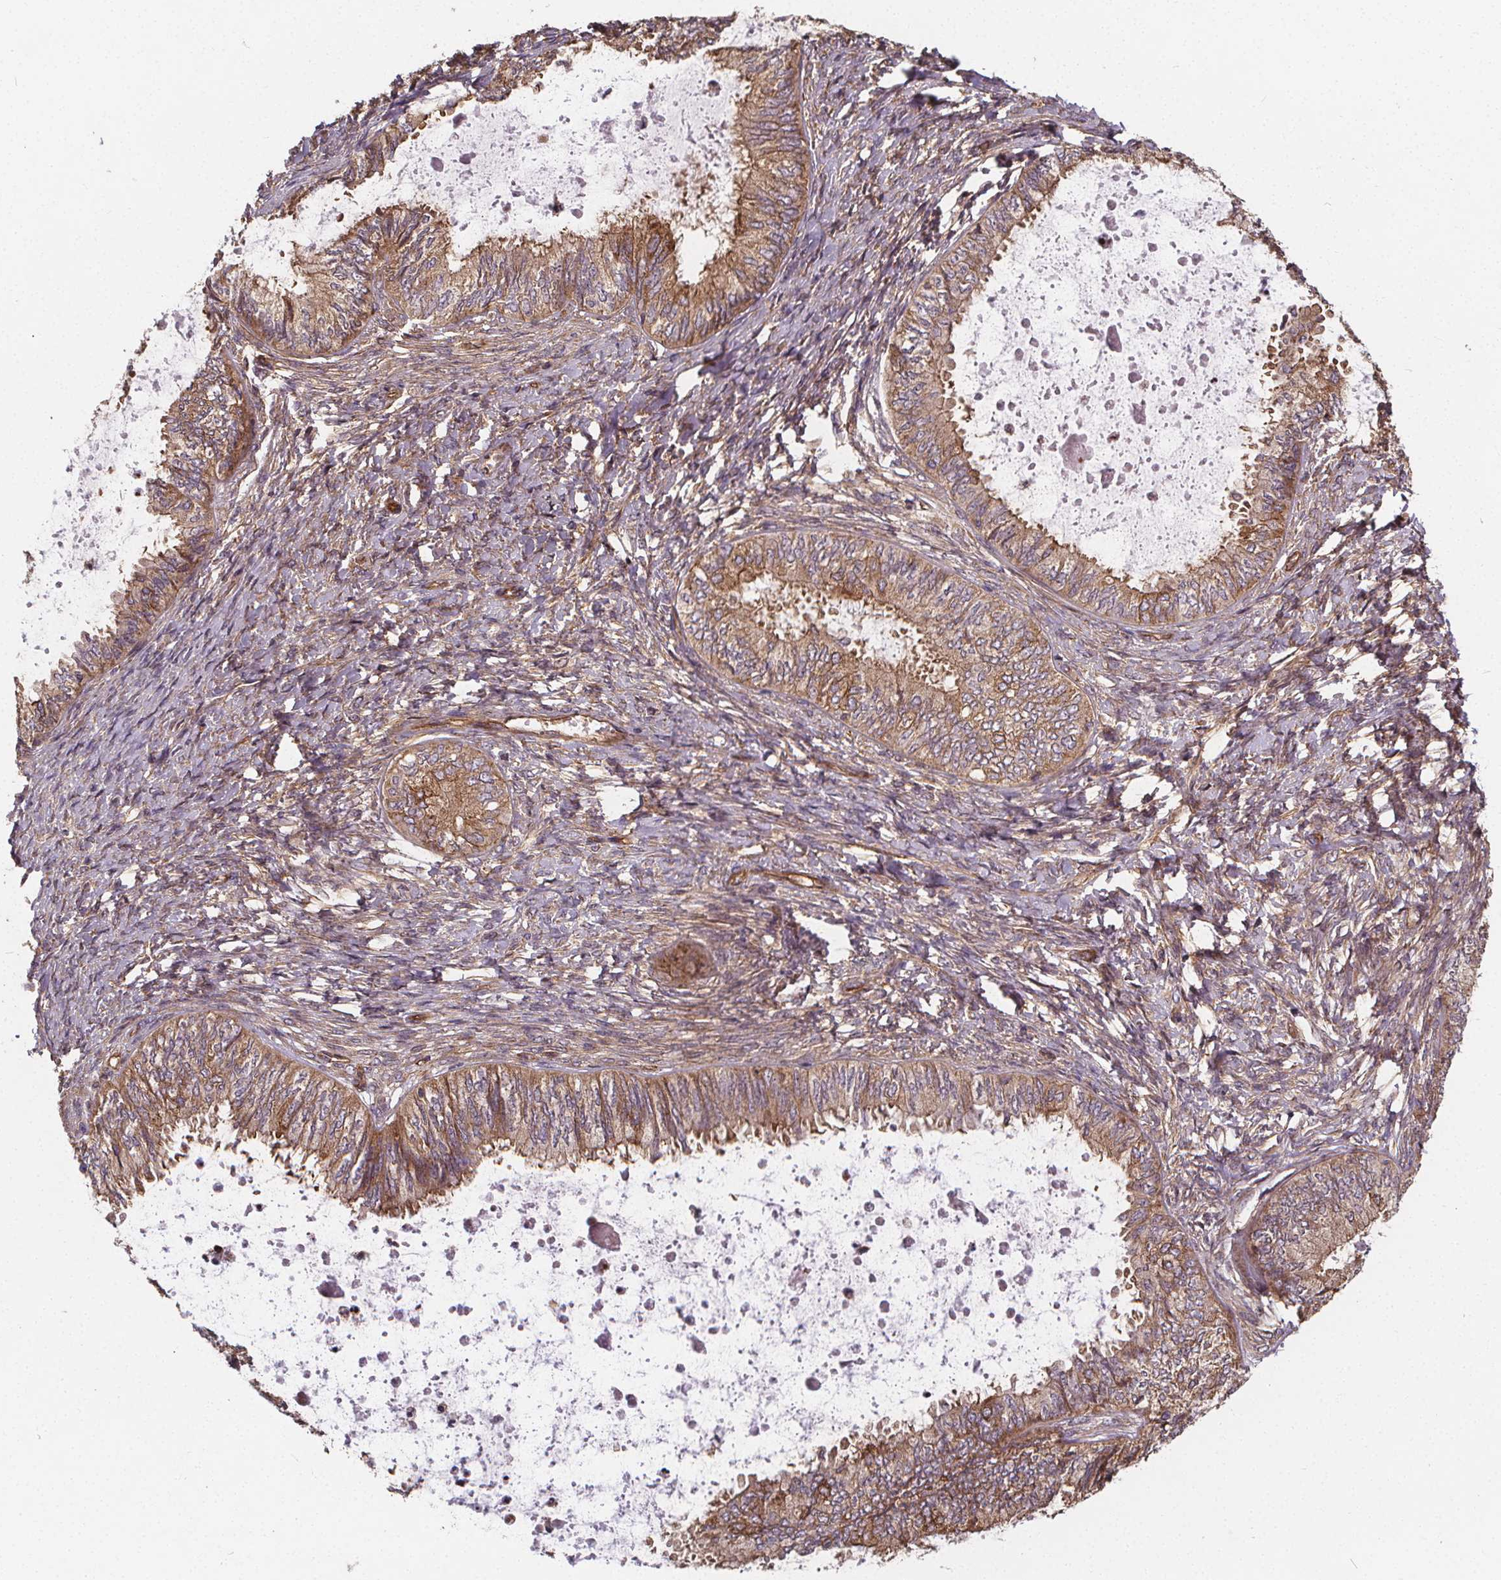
{"staining": {"intensity": "moderate", "quantity": ">75%", "location": "cytoplasmic/membranous"}, "tissue": "ovarian cancer", "cell_type": "Tumor cells", "image_type": "cancer", "snomed": [{"axis": "morphology", "description": "Carcinoma, endometroid"}, {"axis": "topography", "description": "Ovary"}], "caption": "IHC of human ovarian endometroid carcinoma shows medium levels of moderate cytoplasmic/membranous positivity in approximately >75% of tumor cells.", "gene": "CLINT1", "patient": {"sex": "female", "age": 70}}